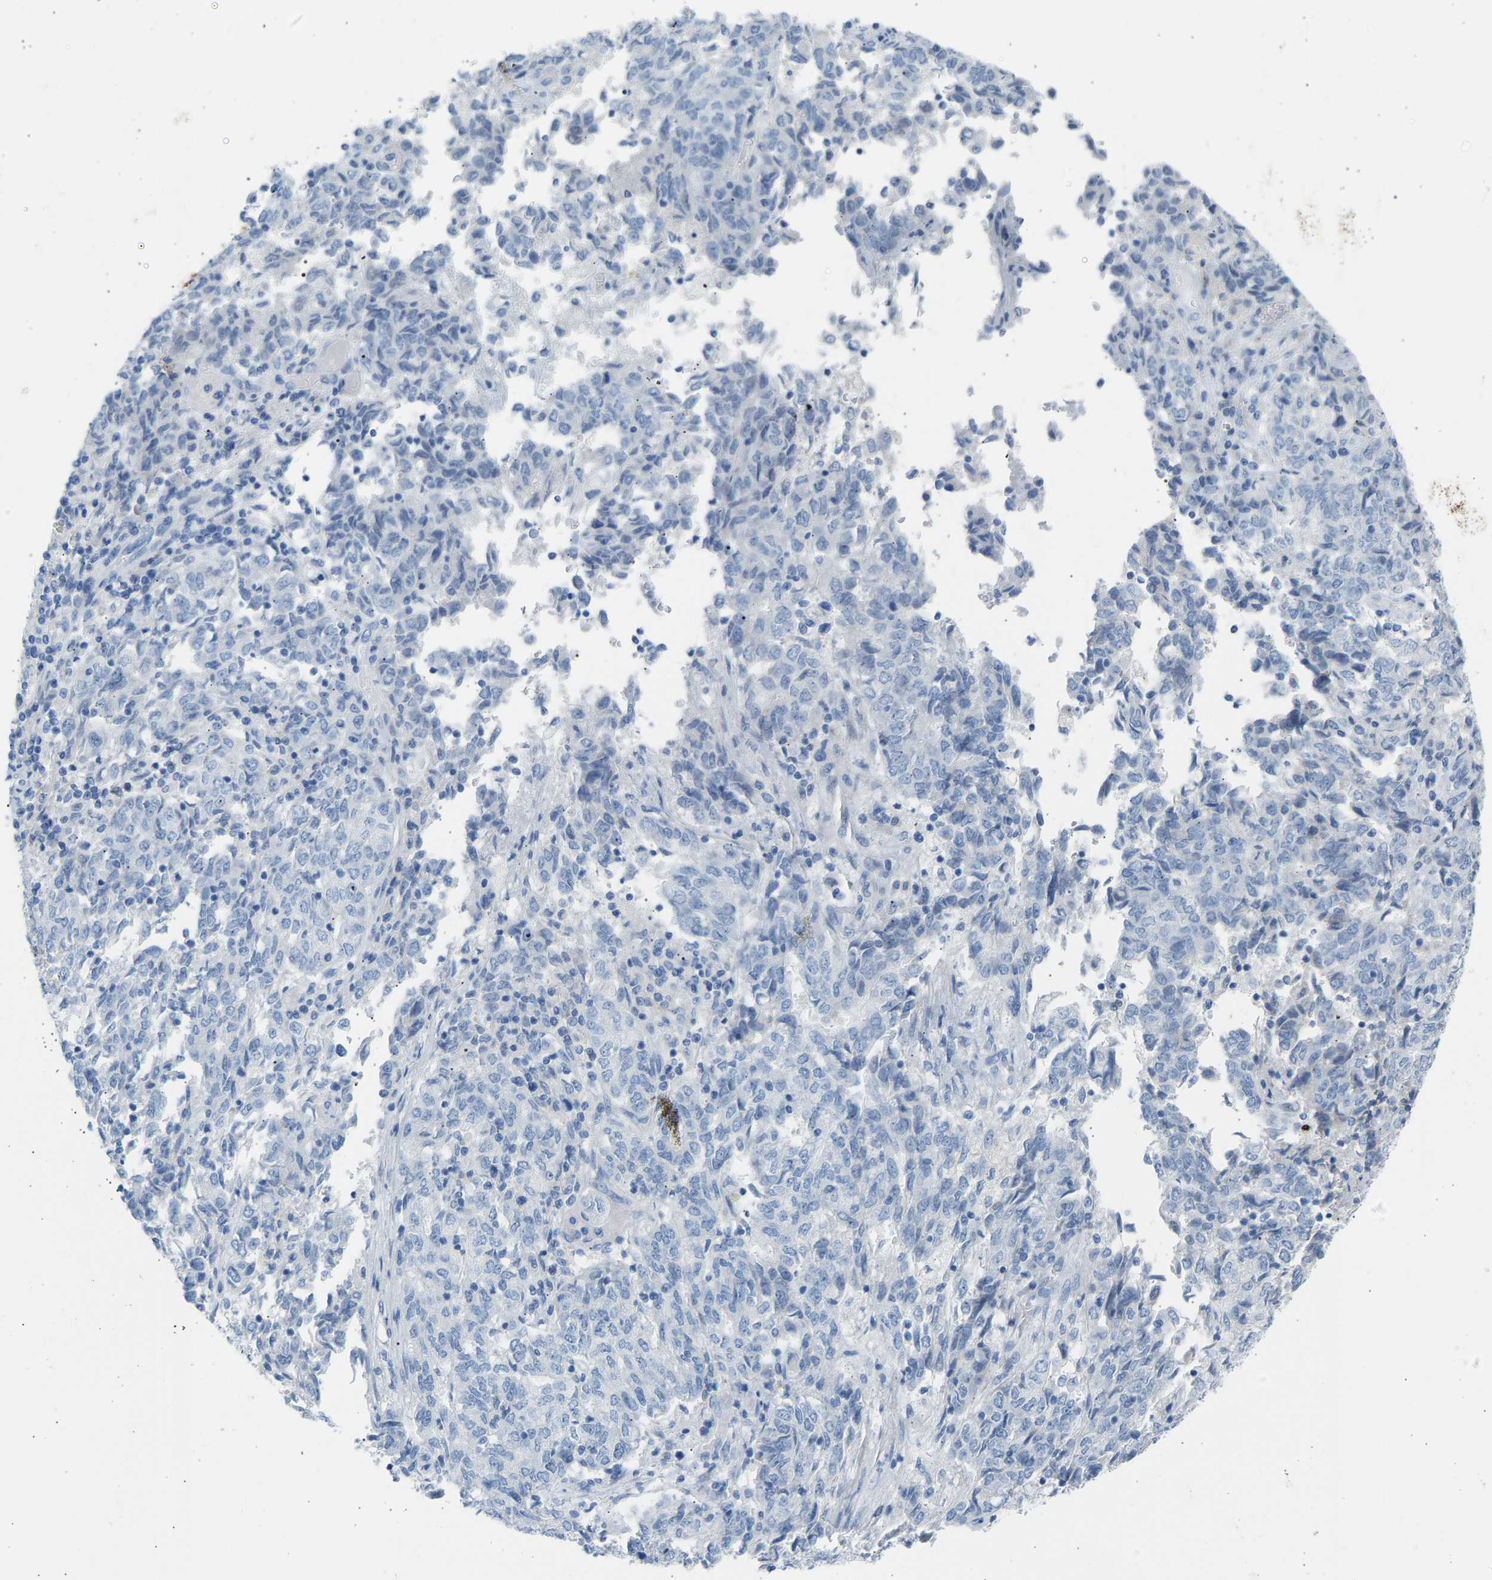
{"staining": {"intensity": "negative", "quantity": "none", "location": "none"}, "tissue": "endometrial cancer", "cell_type": "Tumor cells", "image_type": "cancer", "snomed": [{"axis": "morphology", "description": "Adenocarcinoma, NOS"}, {"axis": "topography", "description": "Endometrium"}], "caption": "Endometrial cancer (adenocarcinoma) was stained to show a protein in brown. There is no significant expression in tumor cells. The staining is performed using DAB brown chromogen with nuclei counter-stained in using hematoxylin.", "gene": "GNAS", "patient": {"sex": "female", "age": 80}}